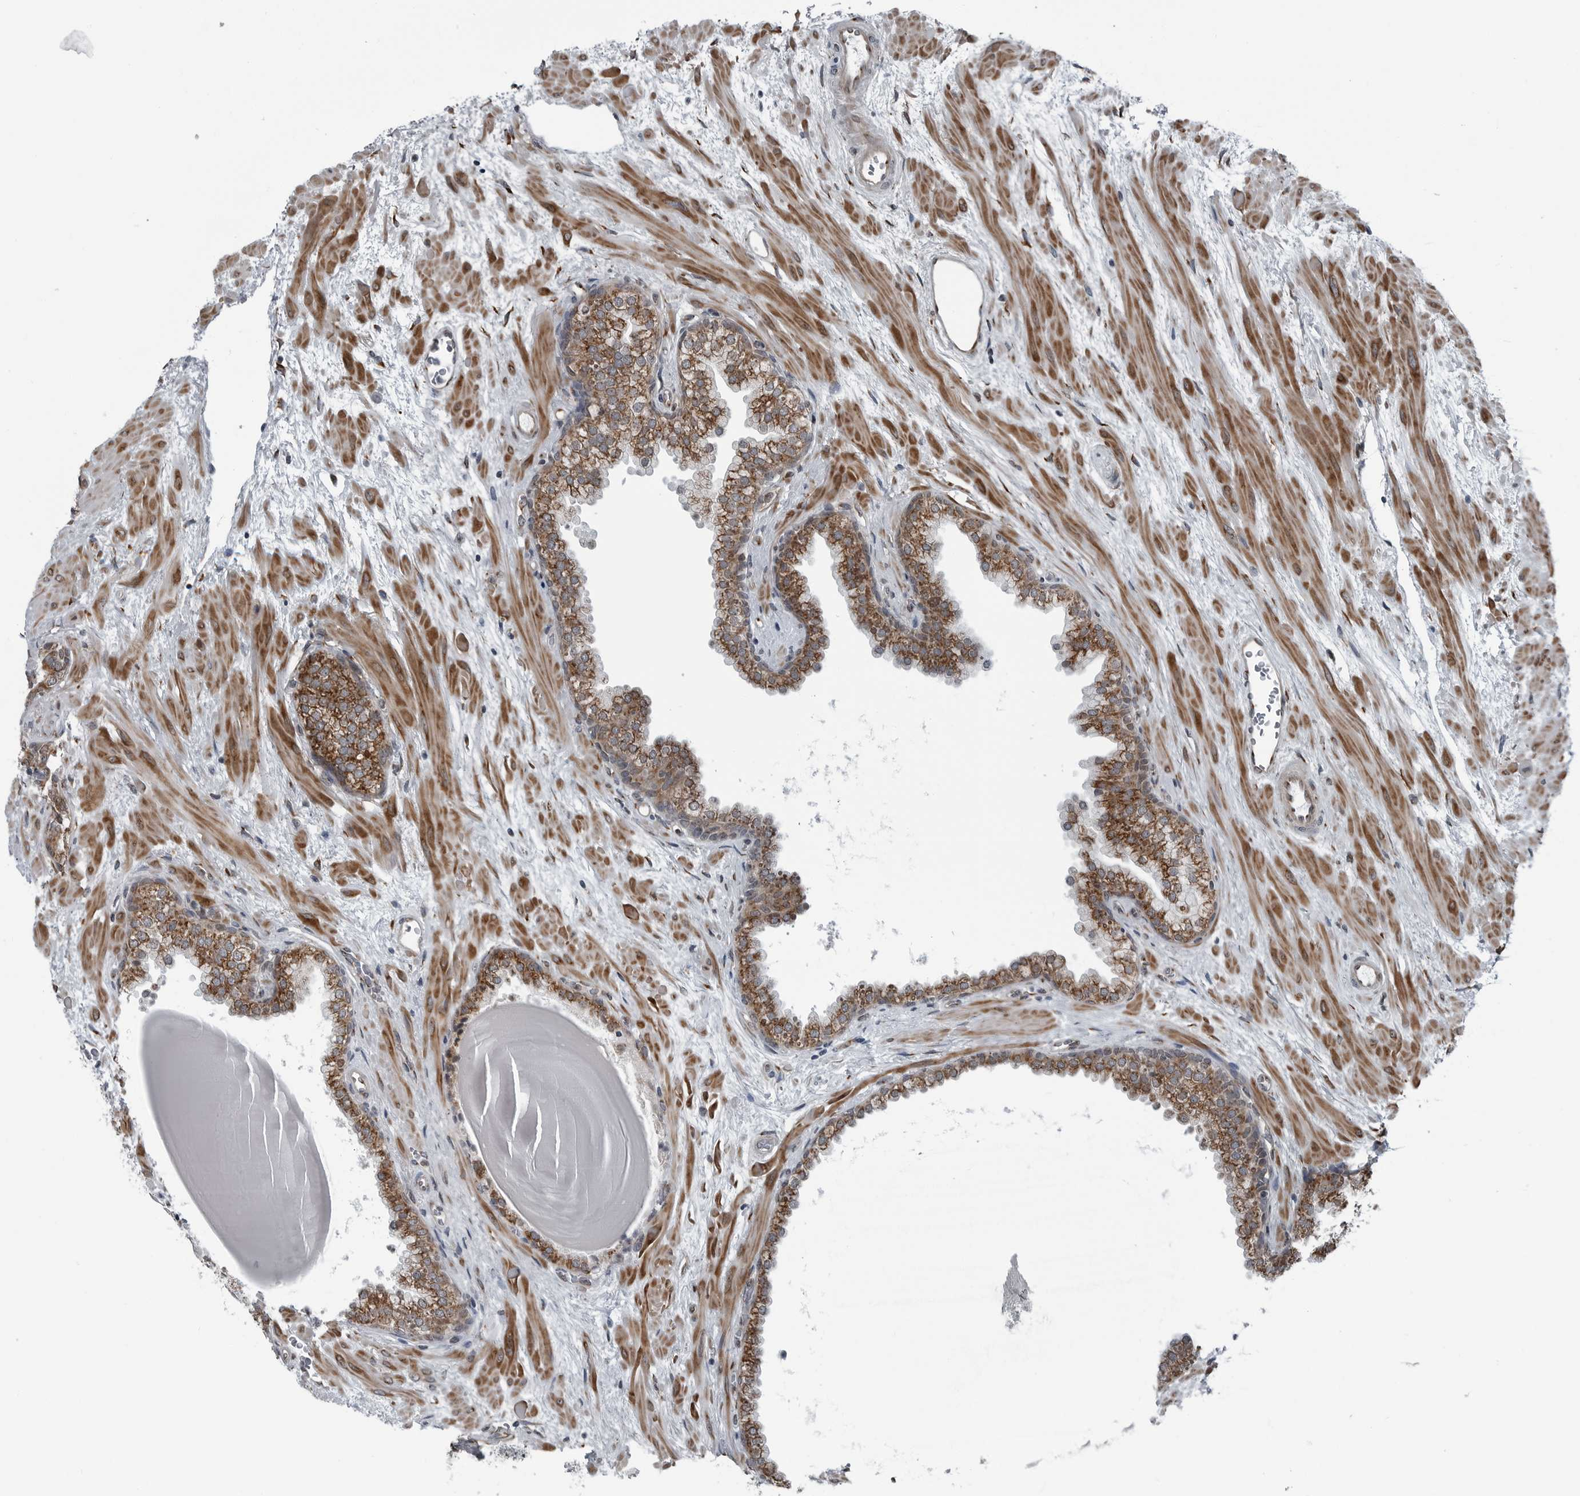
{"staining": {"intensity": "moderate", "quantity": ">75%", "location": "cytoplasmic/membranous"}, "tissue": "prostate", "cell_type": "Glandular cells", "image_type": "normal", "snomed": [{"axis": "morphology", "description": "Normal tissue, NOS"}, {"axis": "topography", "description": "Prostate"}], "caption": "This image exhibits unremarkable prostate stained with immunohistochemistry (IHC) to label a protein in brown. The cytoplasmic/membranous of glandular cells show moderate positivity for the protein. Nuclei are counter-stained blue.", "gene": "CEP85", "patient": {"sex": "male", "age": 48}}